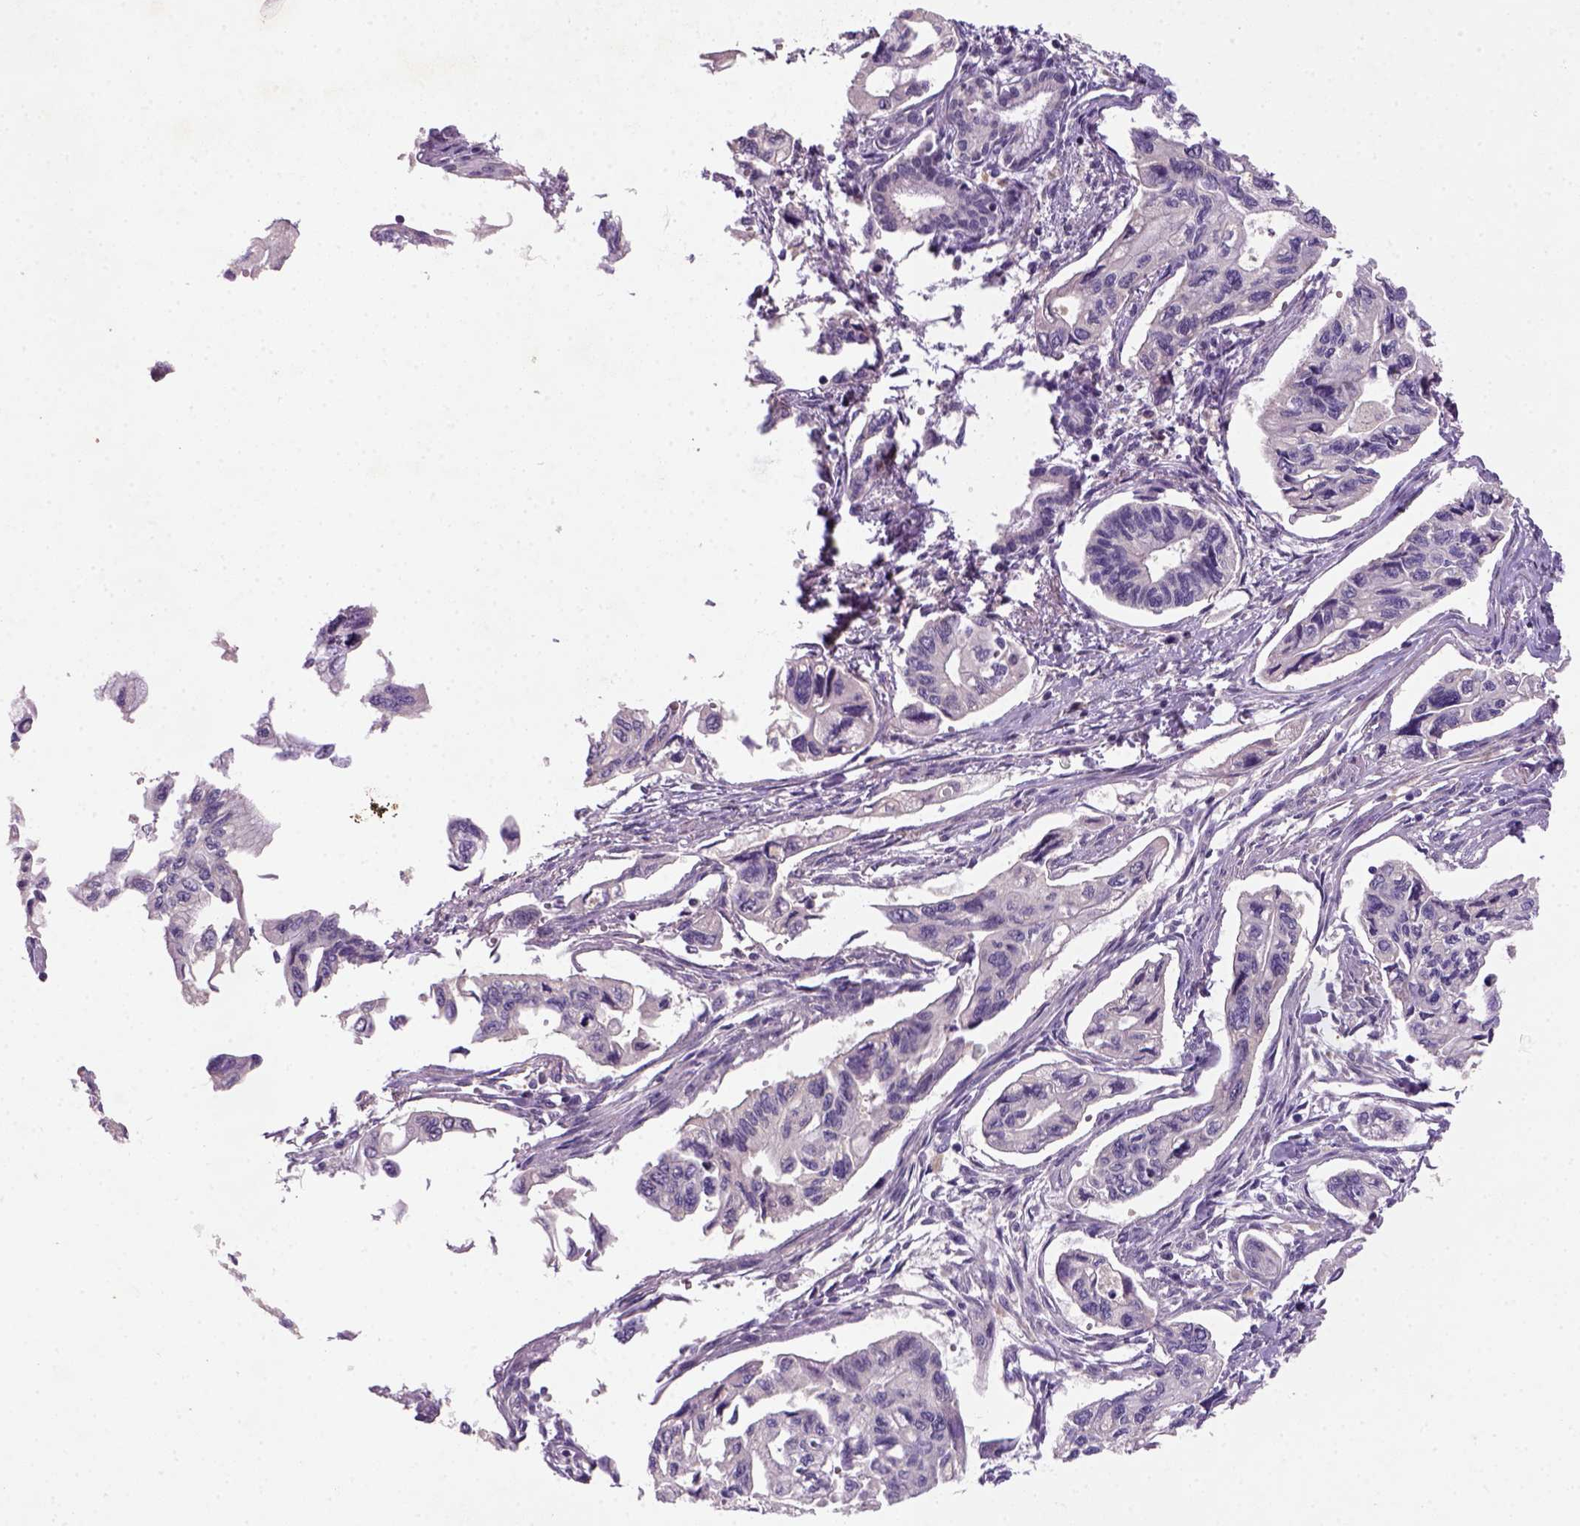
{"staining": {"intensity": "negative", "quantity": "none", "location": "none"}, "tissue": "pancreatic cancer", "cell_type": "Tumor cells", "image_type": "cancer", "snomed": [{"axis": "morphology", "description": "Adenocarcinoma, NOS"}, {"axis": "topography", "description": "Pancreas"}], "caption": "Photomicrograph shows no significant protein staining in tumor cells of pancreatic cancer (adenocarcinoma). Brightfield microscopy of IHC stained with DAB (3,3'-diaminobenzidine) (brown) and hematoxylin (blue), captured at high magnification.", "gene": "NLGN2", "patient": {"sex": "female", "age": 76}}